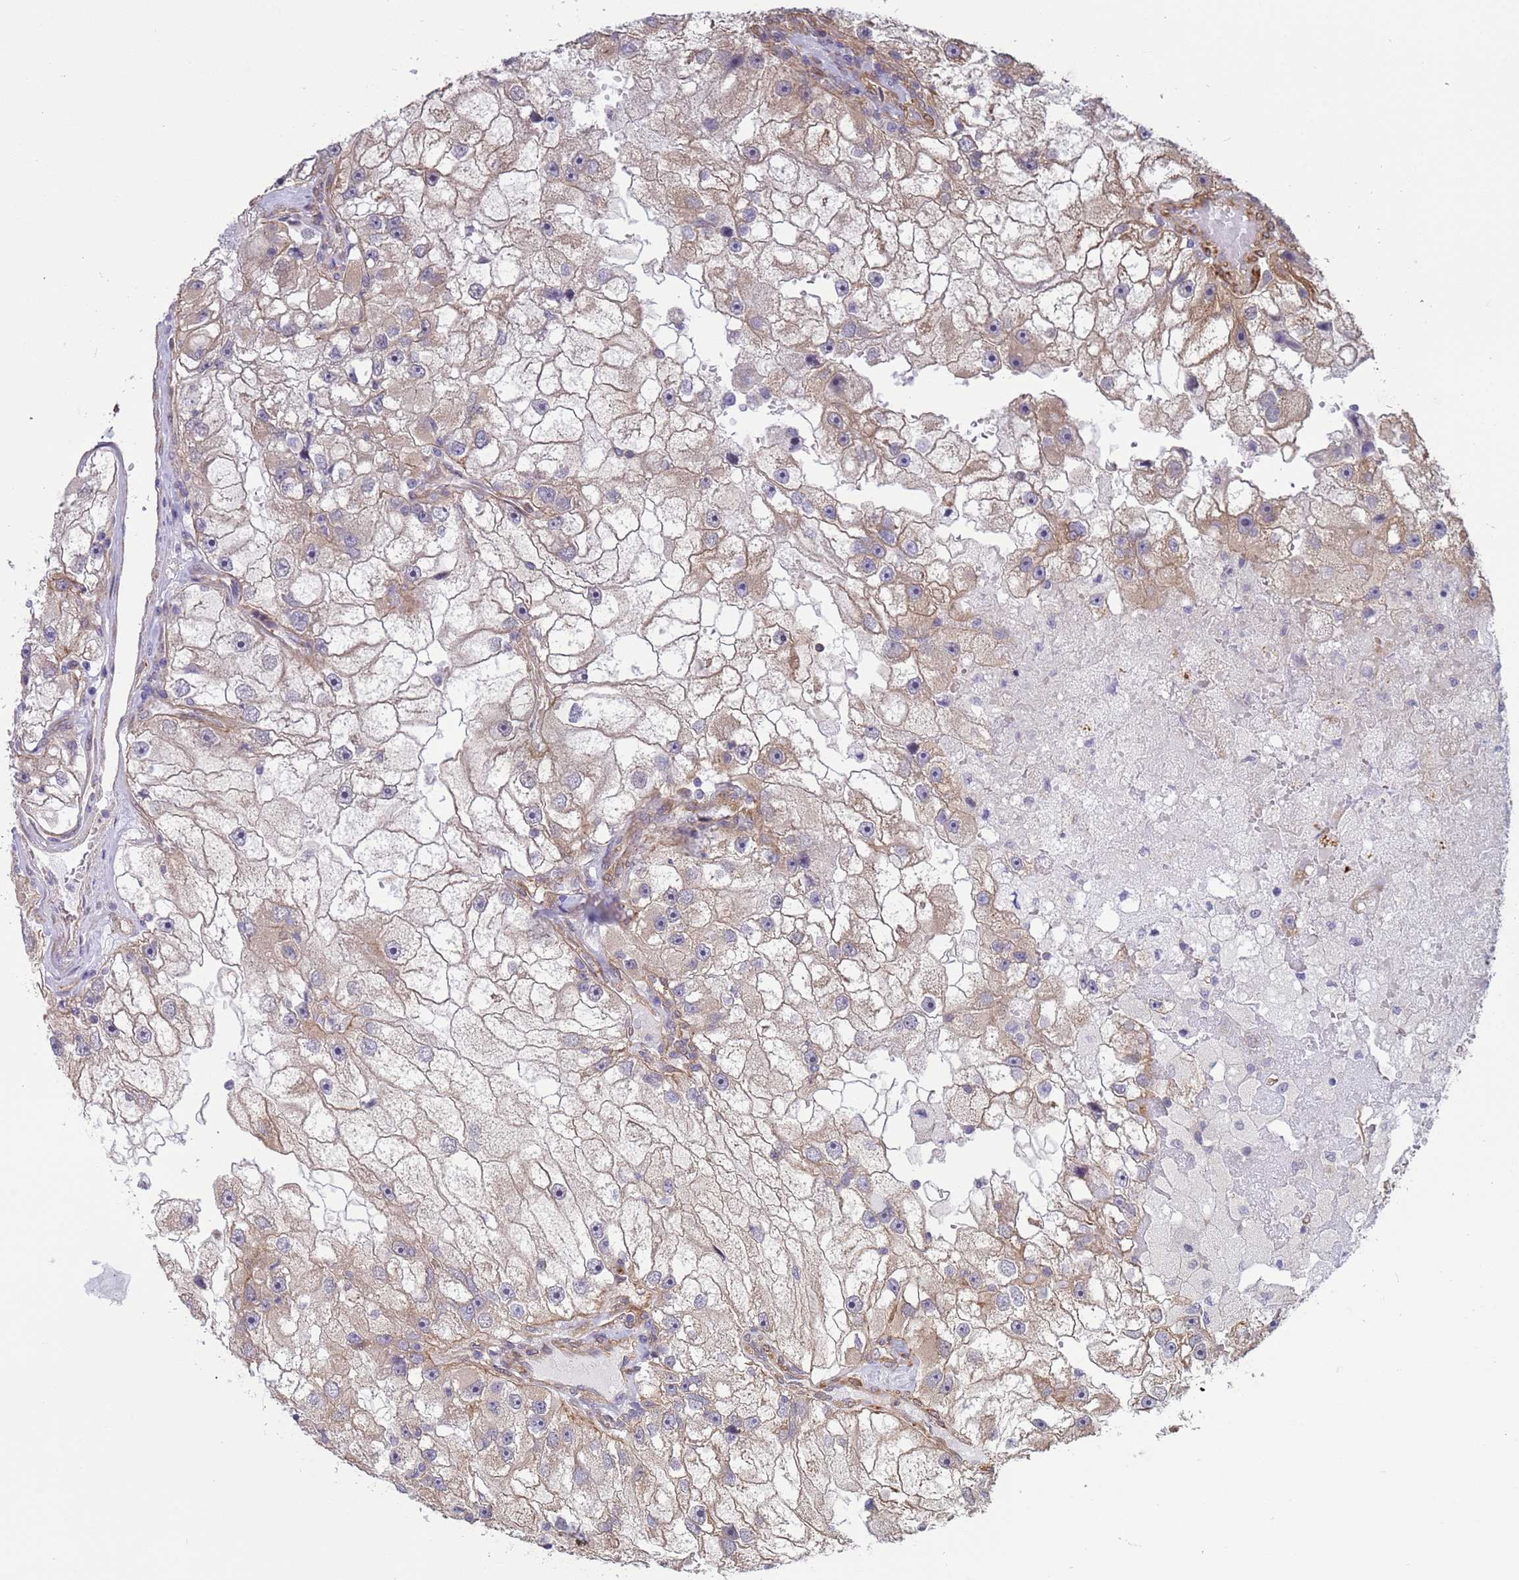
{"staining": {"intensity": "weak", "quantity": "25%-75%", "location": "cytoplasmic/membranous"}, "tissue": "renal cancer", "cell_type": "Tumor cells", "image_type": "cancer", "snomed": [{"axis": "morphology", "description": "Adenocarcinoma, NOS"}, {"axis": "topography", "description": "Kidney"}], "caption": "Human renal cancer stained with a protein marker demonstrates weak staining in tumor cells.", "gene": "ITGB4", "patient": {"sex": "male", "age": 63}}